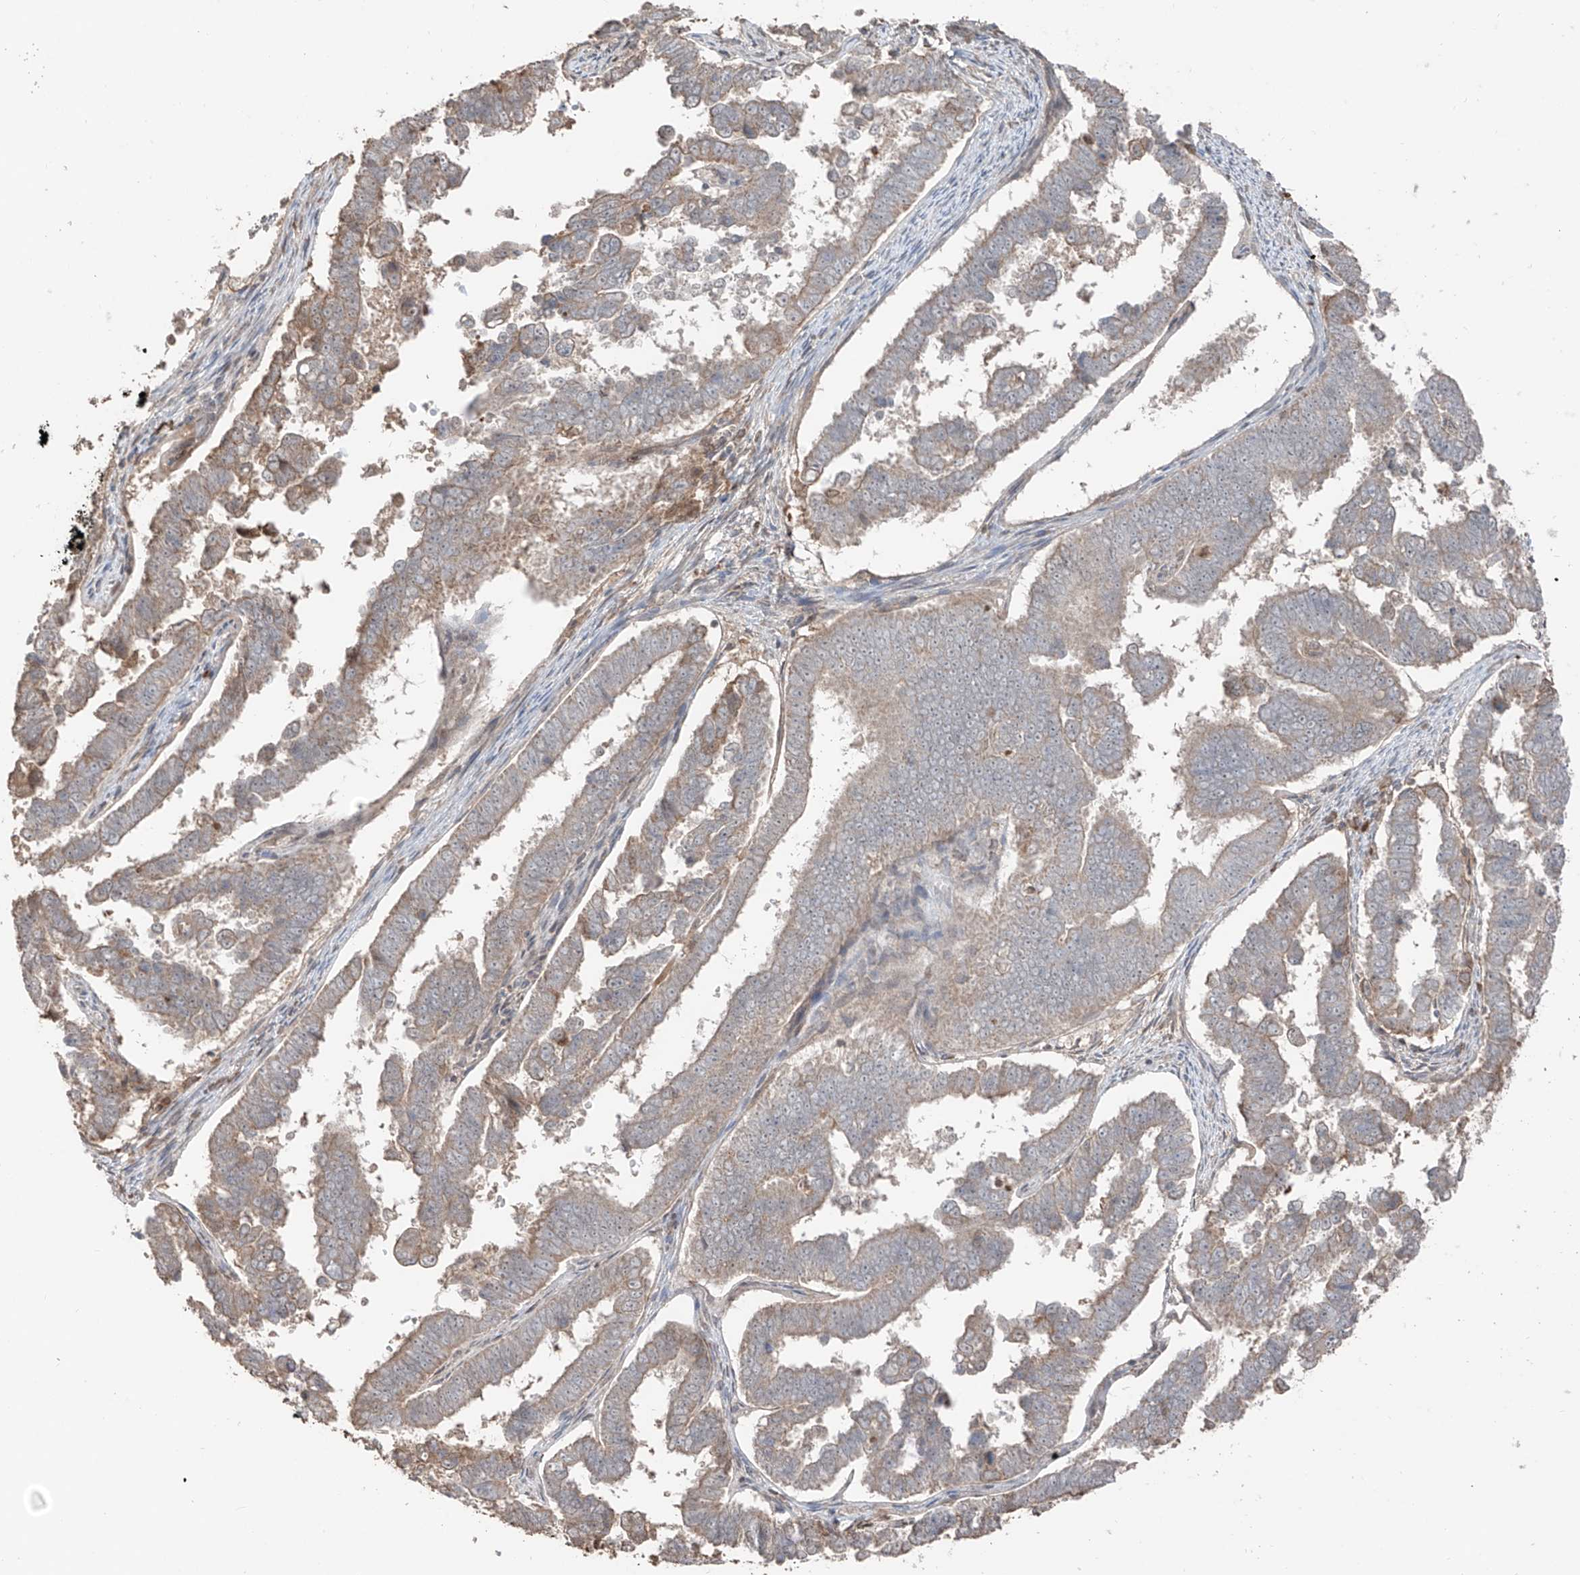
{"staining": {"intensity": "weak", "quantity": "25%-75%", "location": "cytoplasmic/membranous"}, "tissue": "endometrial cancer", "cell_type": "Tumor cells", "image_type": "cancer", "snomed": [{"axis": "morphology", "description": "Adenocarcinoma, NOS"}, {"axis": "topography", "description": "Endometrium"}], "caption": "Endometrial cancer (adenocarcinoma) stained for a protein displays weak cytoplasmic/membranous positivity in tumor cells.", "gene": "COLGALT2", "patient": {"sex": "female", "age": 75}}